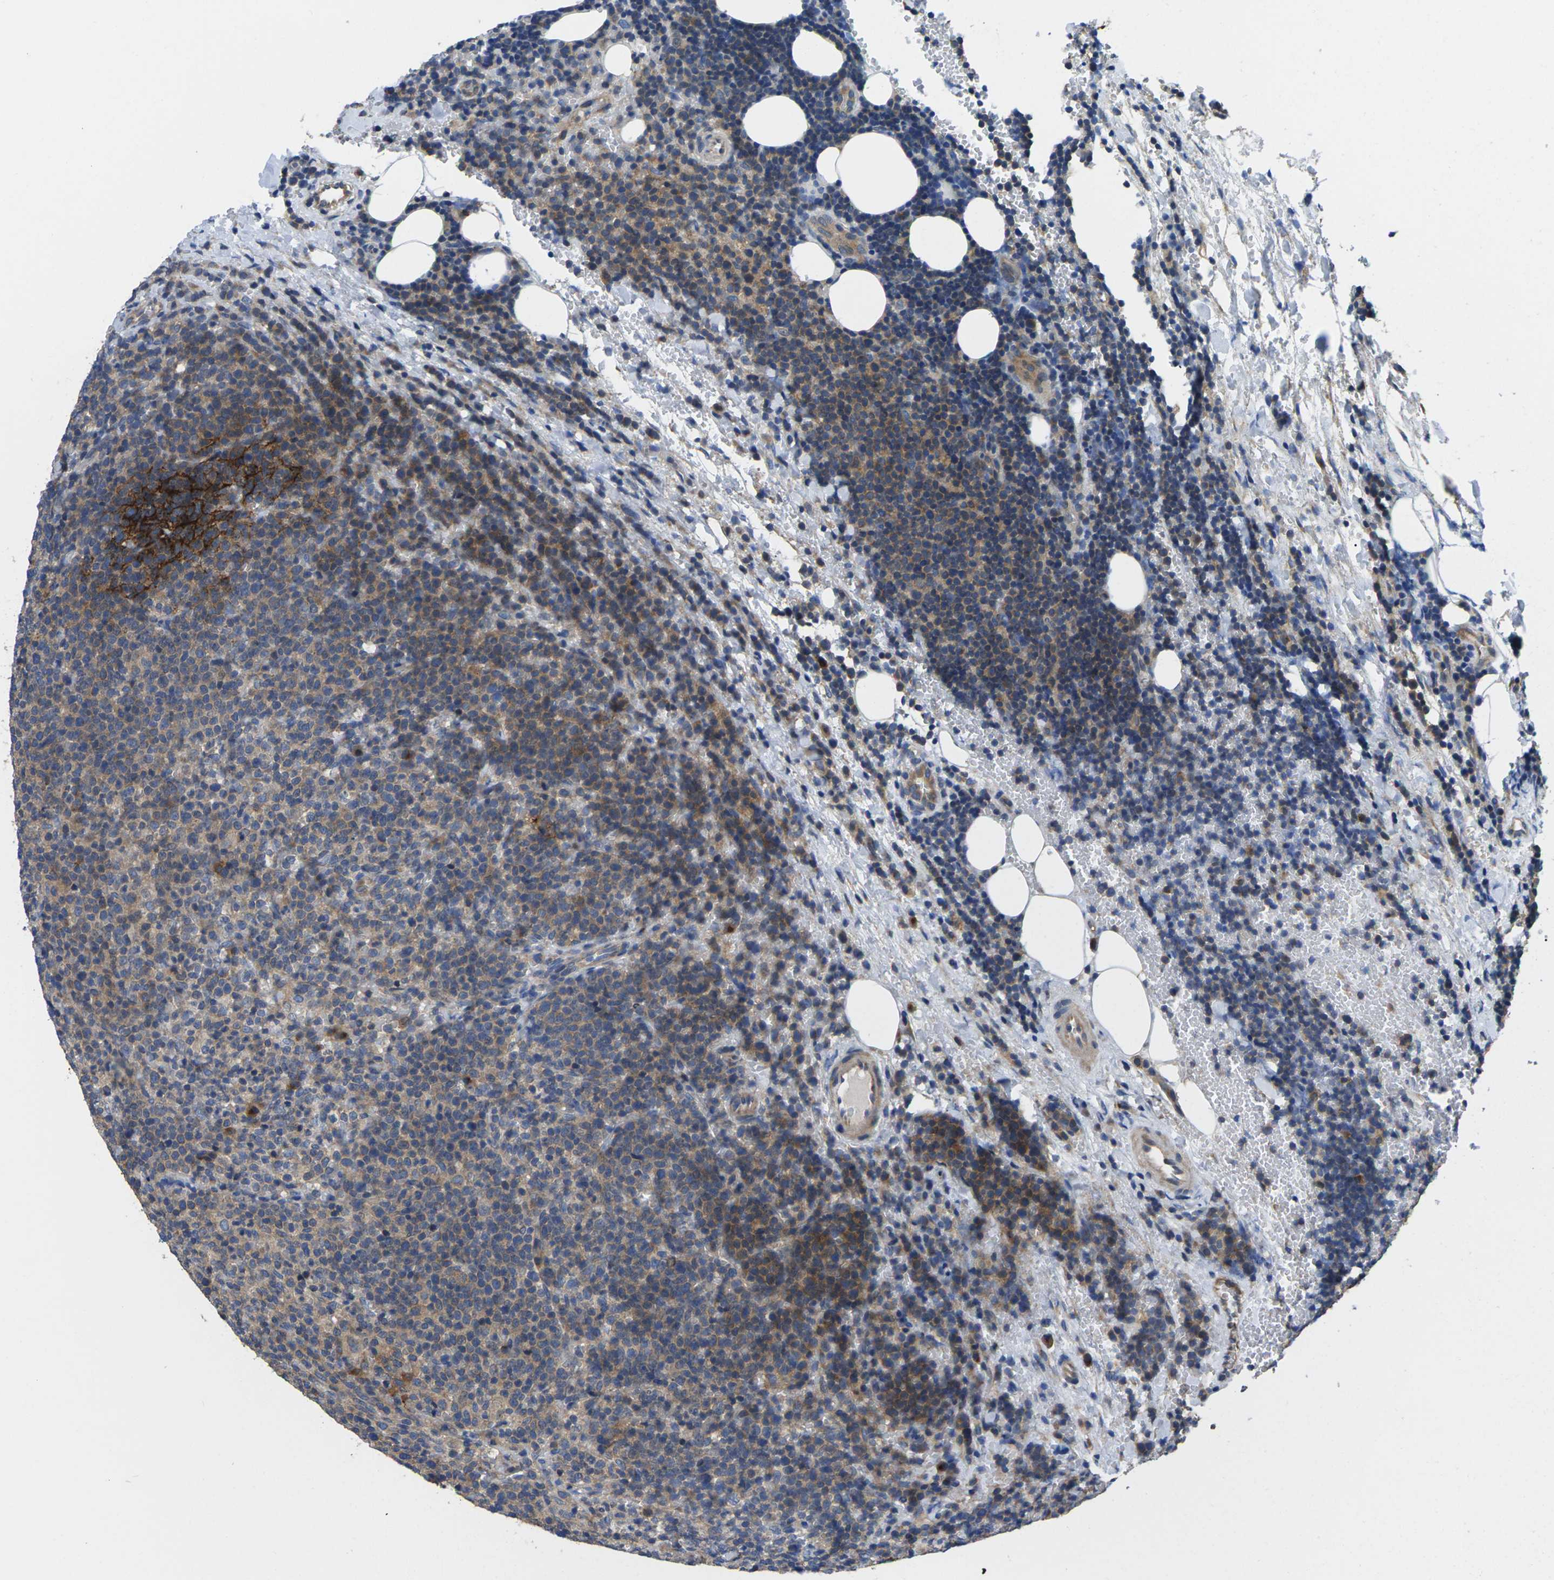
{"staining": {"intensity": "moderate", "quantity": "<25%", "location": "cytoplasmic/membranous"}, "tissue": "lymphoma", "cell_type": "Tumor cells", "image_type": "cancer", "snomed": [{"axis": "morphology", "description": "Malignant lymphoma, non-Hodgkin's type, High grade"}, {"axis": "topography", "description": "Lymph node"}], "caption": "Malignant lymphoma, non-Hodgkin's type (high-grade) stained with a brown dye reveals moderate cytoplasmic/membranous positive positivity in about <25% of tumor cells.", "gene": "TMCC2", "patient": {"sex": "male", "age": 61}}